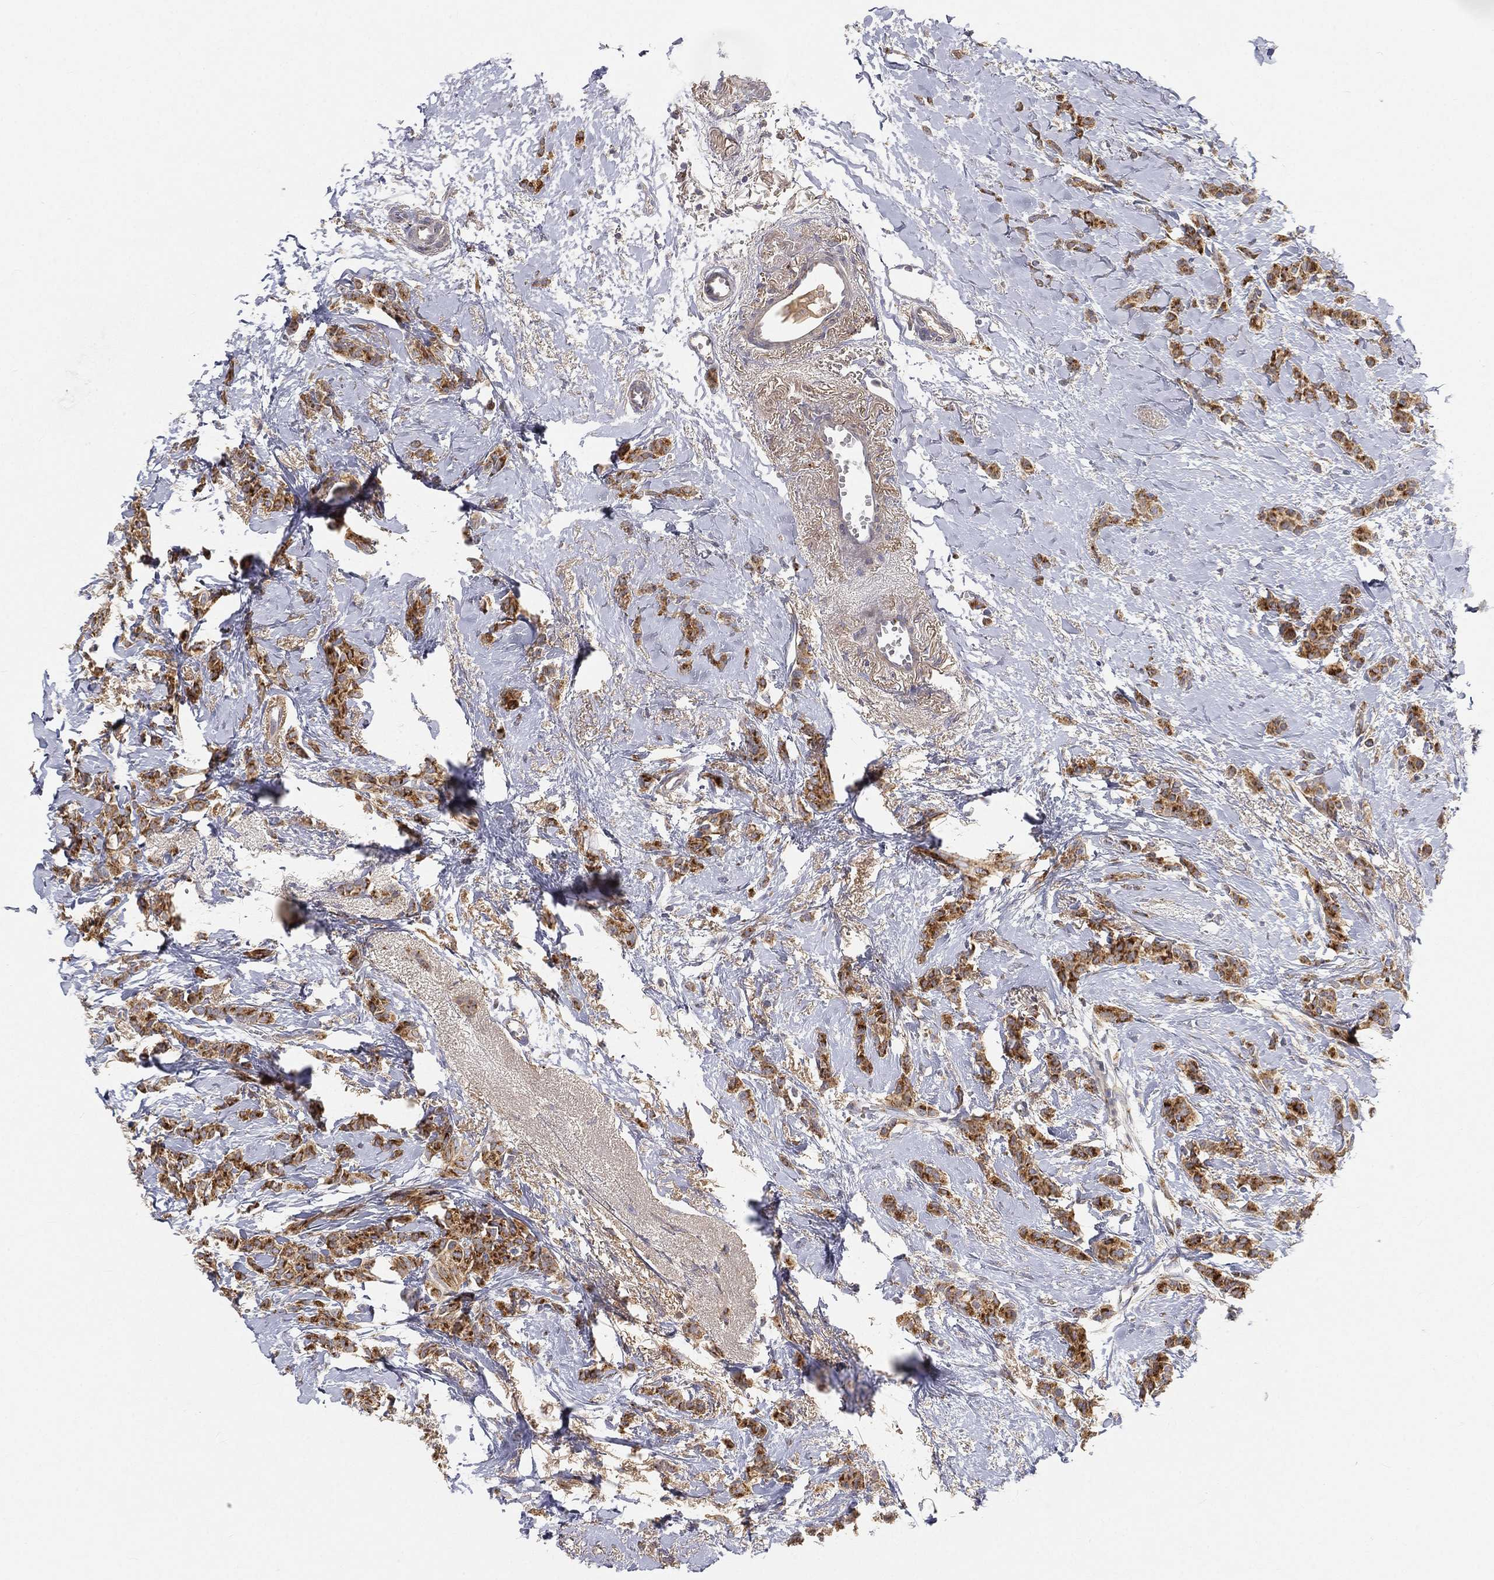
{"staining": {"intensity": "strong", "quantity": ">75%", "location": "cytoplasmic/membranous"}, "tissue": "breast cancer", "cell_type": "Tumor cells", "image_type": "cancer", "snomed": [{"axis": "morphology", "description": "Duct carcinoma"}, {"axis": "topography", "description": "Breast"}], "caption": "A brown stain highlights strong cytoplasmic/membranous positivity of a protein in human breast cancer (invasive ductal carcinoma) tumor cells.", "gene": "CTSL", "patient": {"sex": "female", "age": 85}}